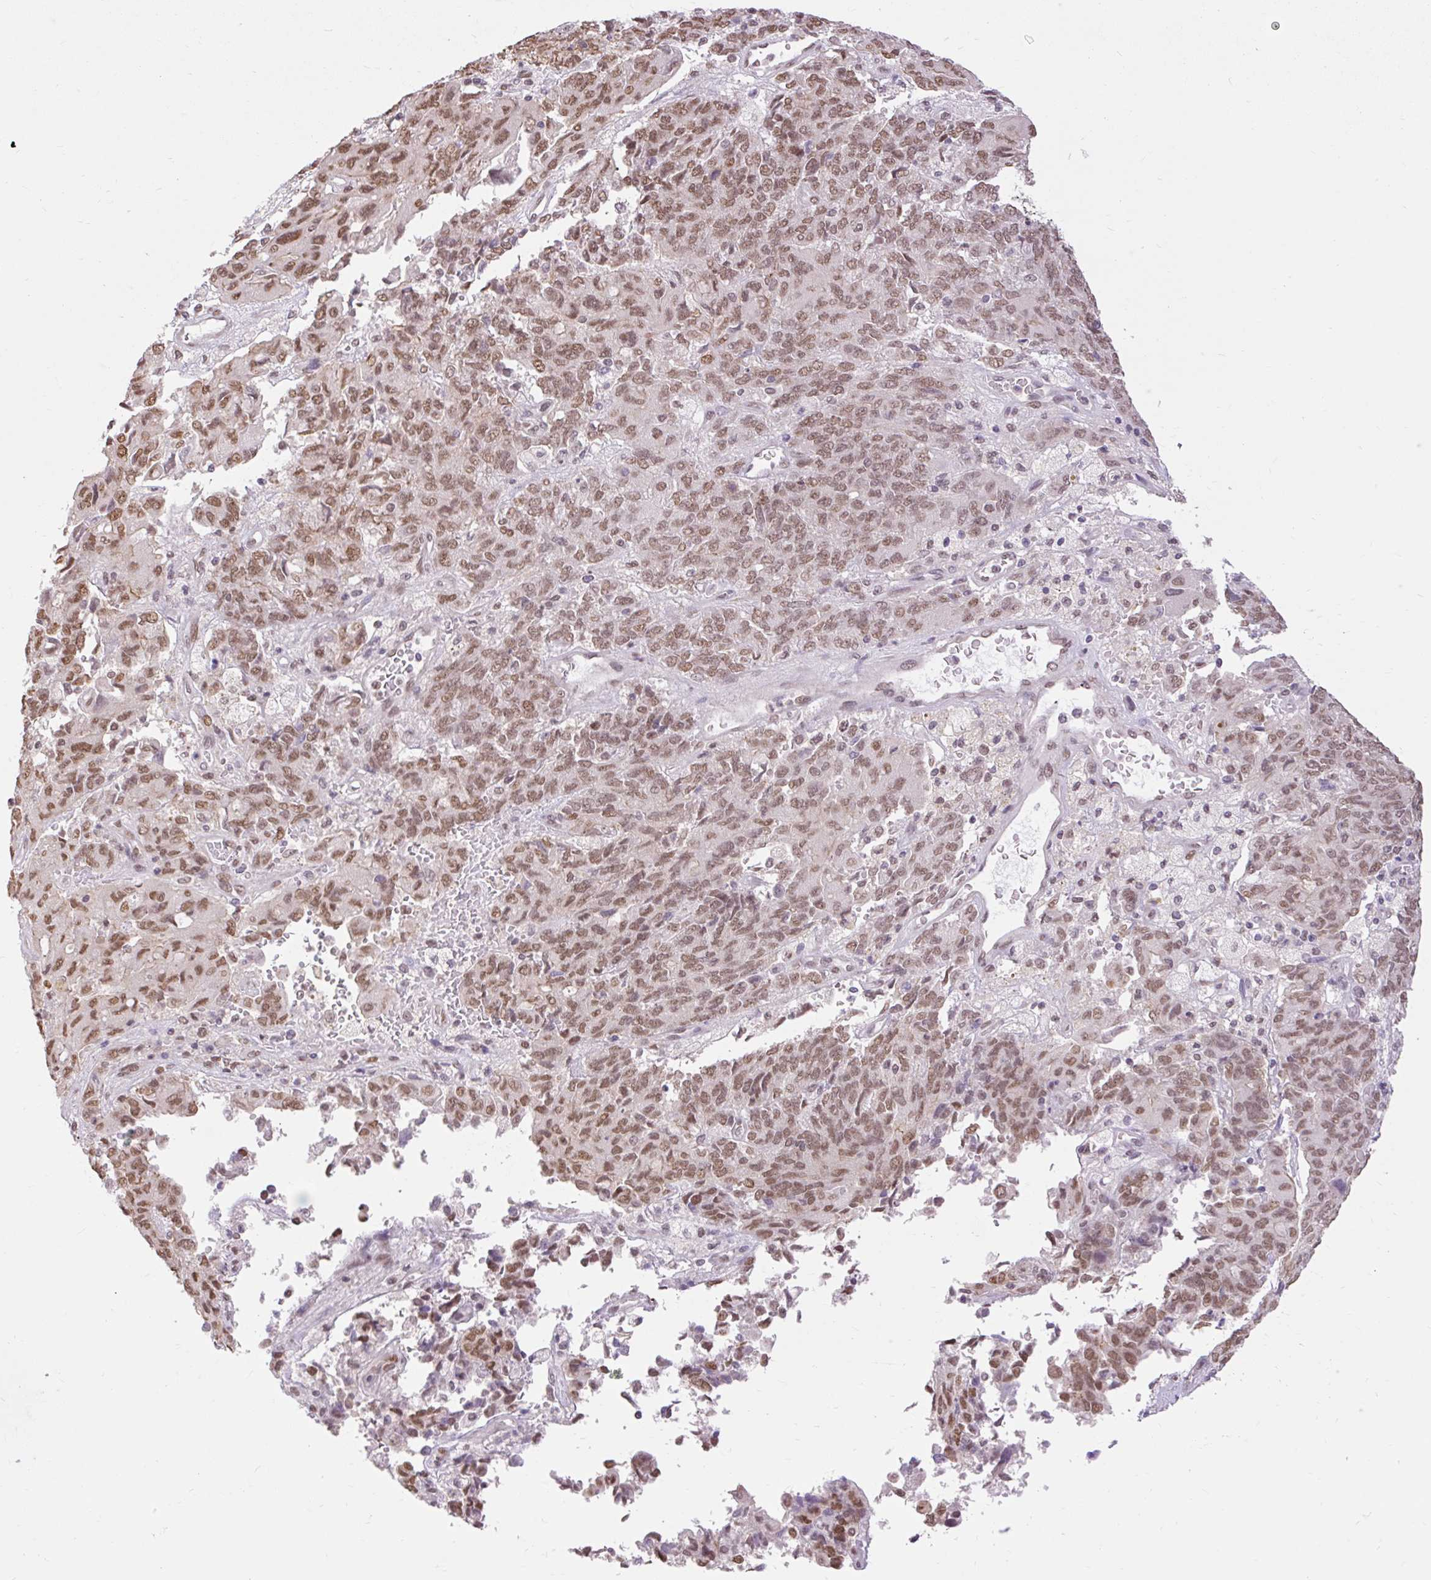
{"staining": {"intensity": "moderate", "quantity": ">75%", "location": "nuclear"}, "tissue": "endometrial cancer", "cell_type": "Tumor cells", "image_type": "cancer", "snomed": [{"axis": "morphology", "description": "Adenocarcinoma, NOS"}, {"axis": "topography", "description": "Endometrium"}], "caption": "Protein staining of endometrial cancer tissue shows moderate nuclear positivity in about >75% of tumor cells. The staining is performed using DAB (3,3'-diaminobenzidine) brown chromogen to label protein expression. The nuclei are counter-stained blue using hematoxylin.", "gene": "NPIPB12", "patient": {"sex": "female", "age": 80}}